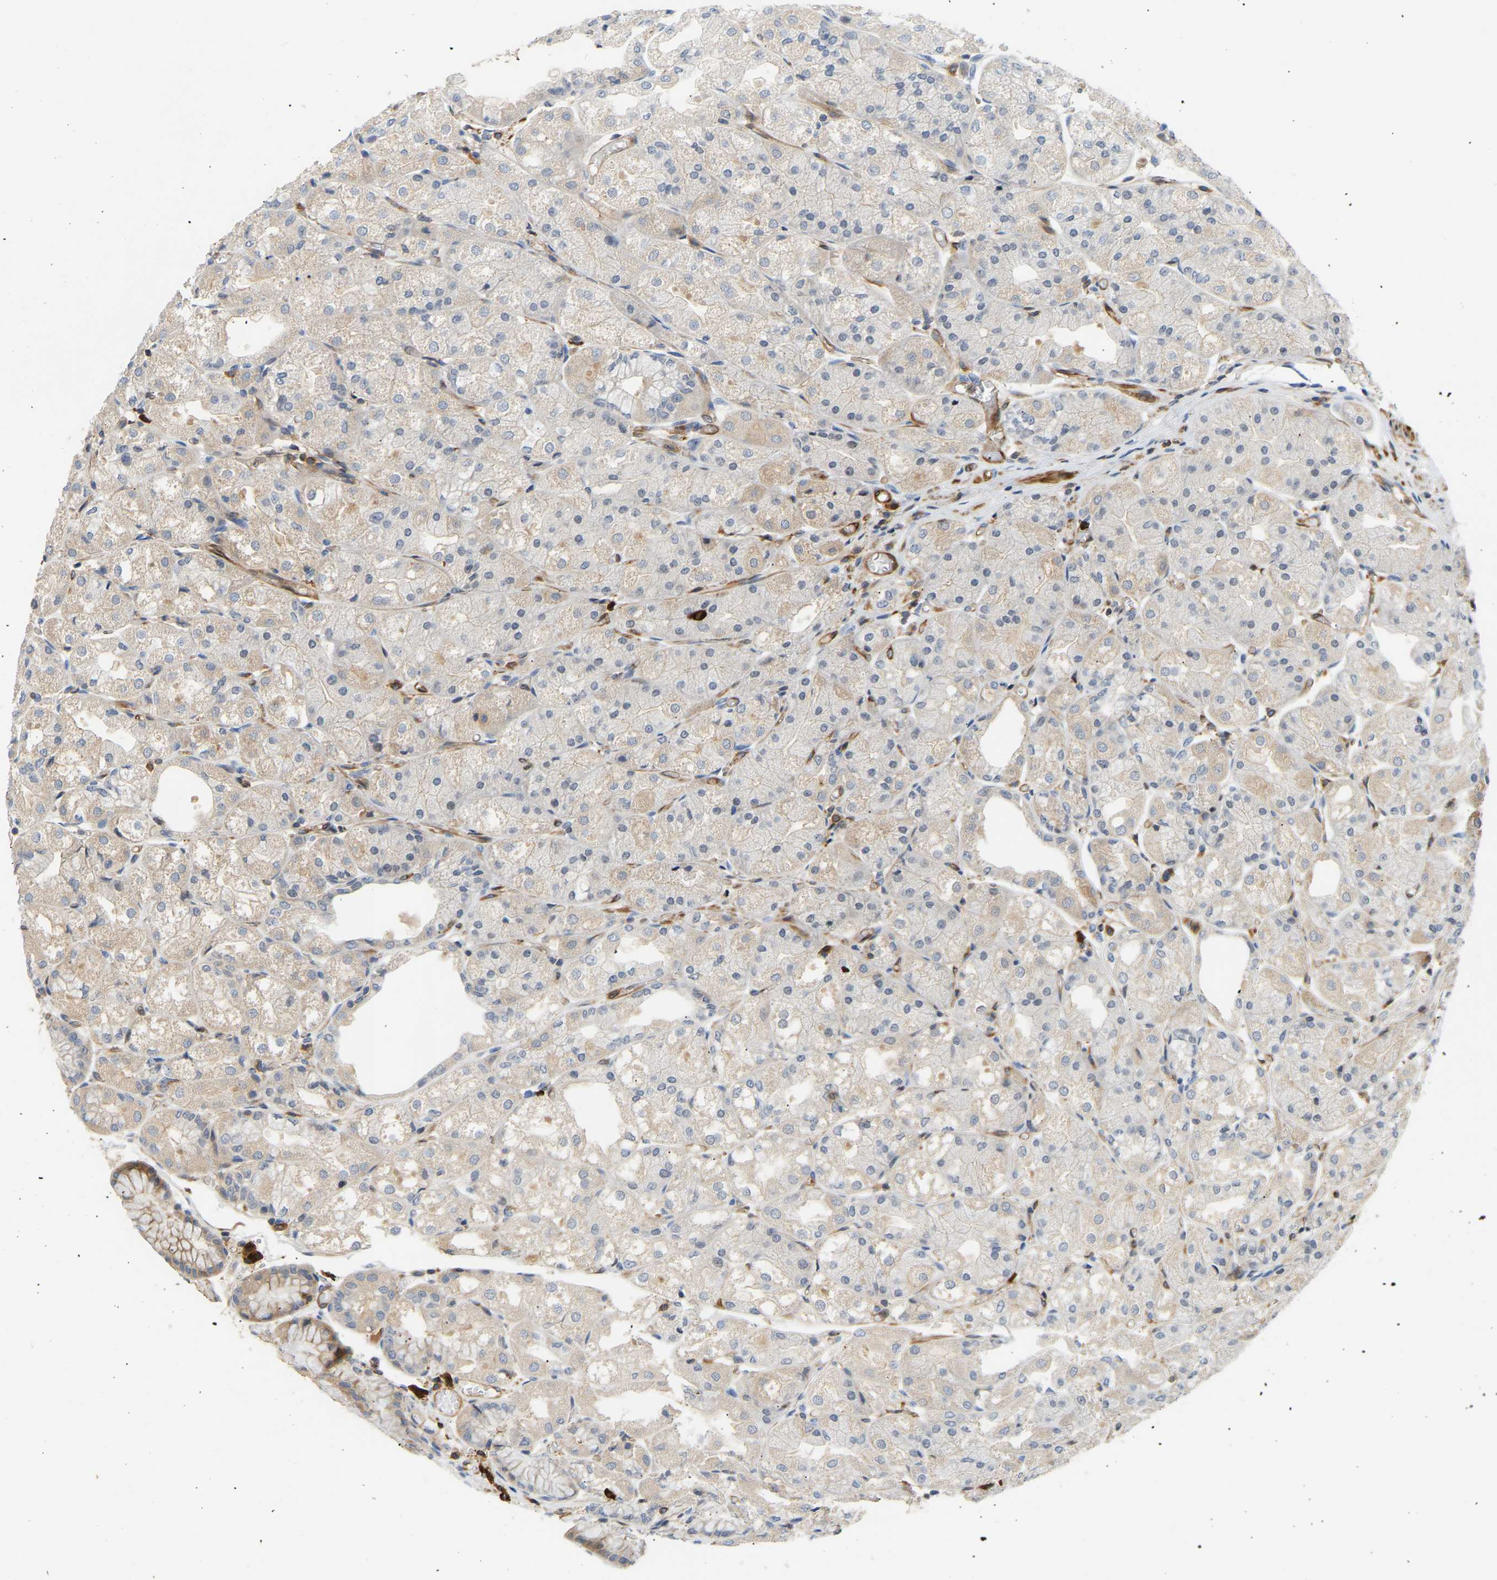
{"staining": {"intensity": "weak", "quantity": "<25%", "location": "cytoplasmic/membranous"}, "tissue": "stomach", "cell_type": "Glandular cells", "image_type": "normal", "snomed": [{"axis": "morphology", "description": "Normal tissue, NOS"}, {"axis": "topography", "description": "Stomach, upper"}], "caption": "Image shows no significant protein staining in glandular cells of unremarkable stomach.", "gene": "PLCG2", "patient": {"sex": "male", "age": 72}}